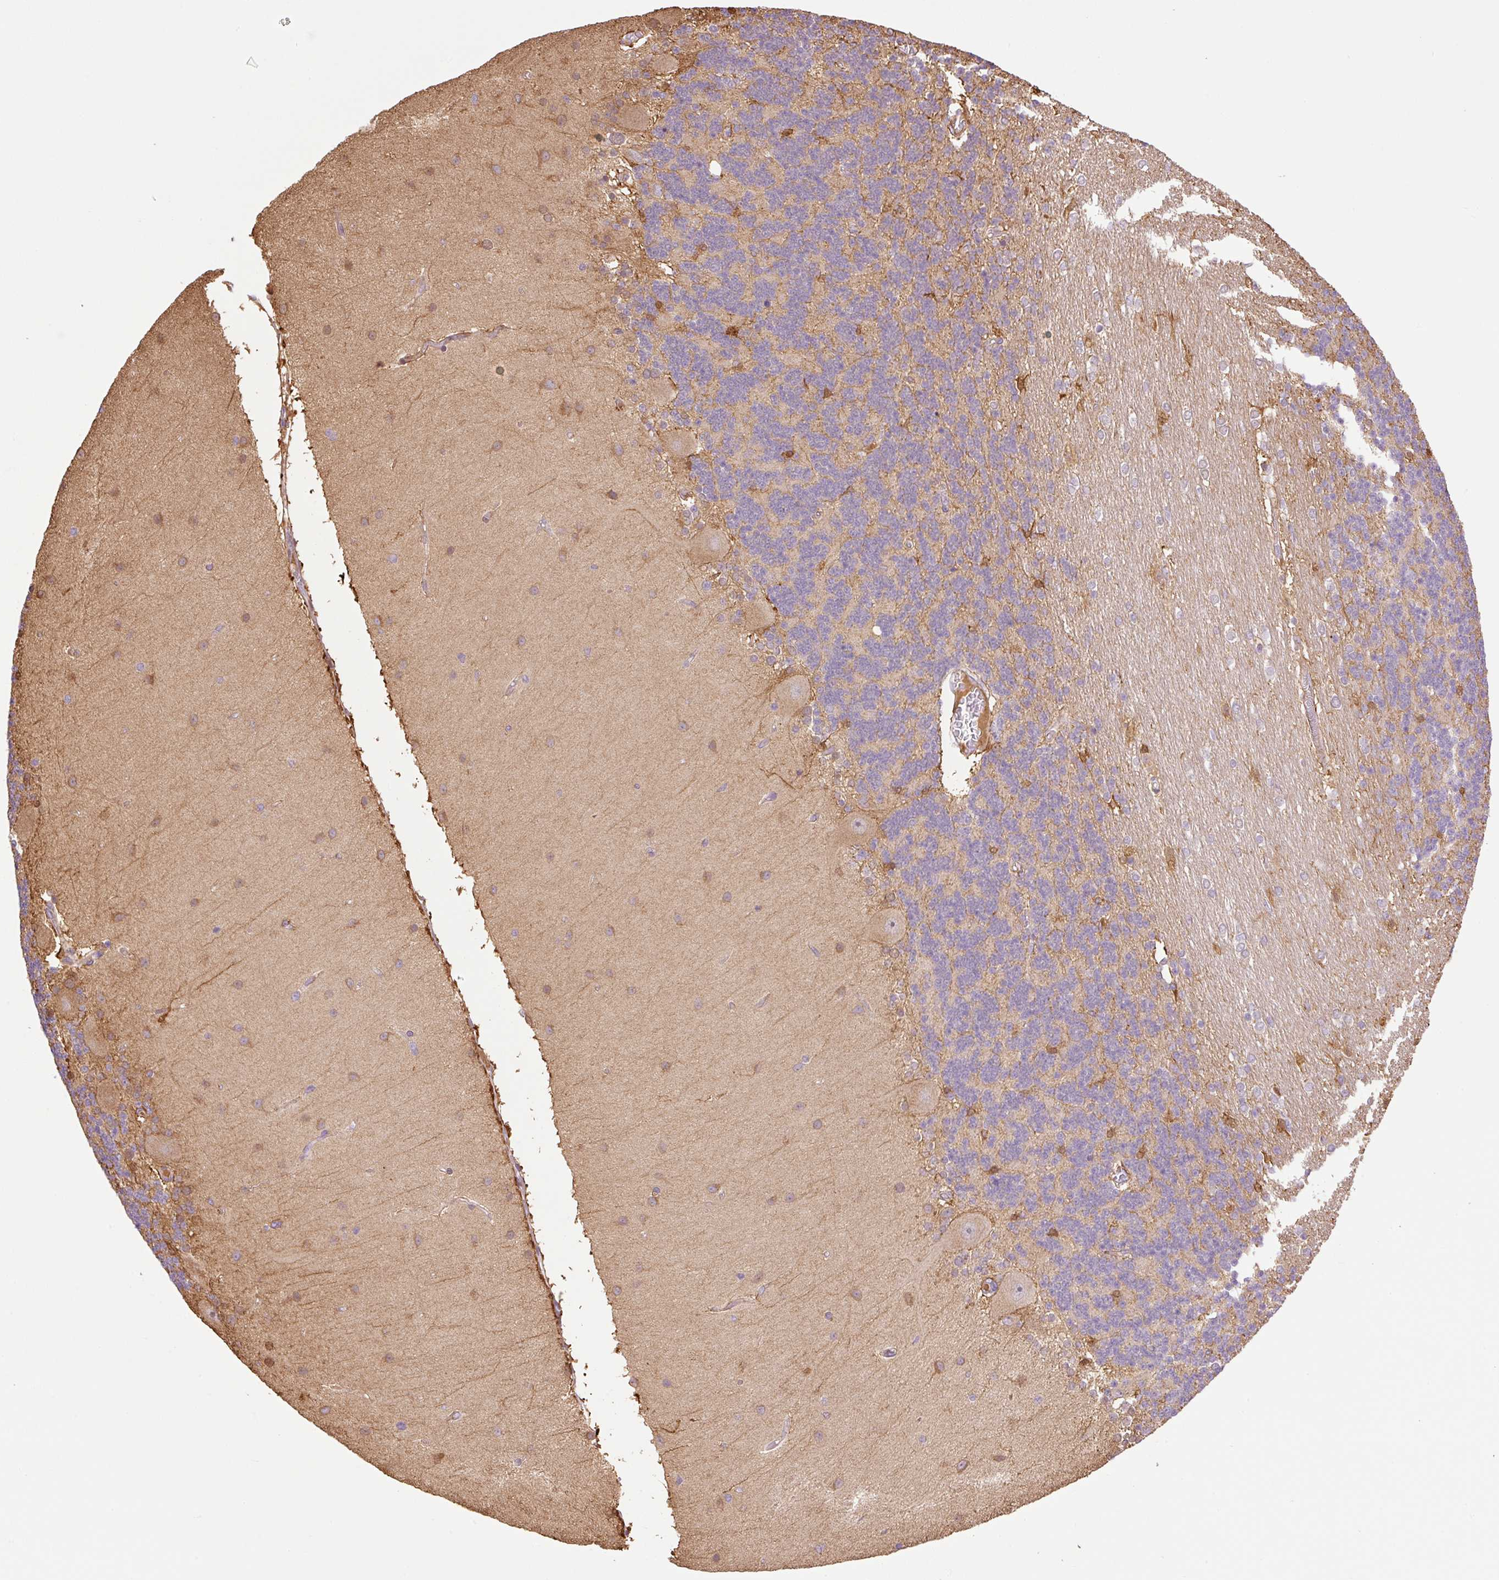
{"staining": {"intensity": "negative", "quantity": "none", "location": "none"}, "tissue": "cerebellum", "cell_type": "Cells in granular layer", "image_type": "normal", "snomed": [{"axis": "morphology", "description": "Normal tissue, NOS"}, {"axis": "topography", "description": "Cerebellum"}], "caption": "Cells in granular layer show no significant protein positivity in benign cerebellum.", "gene": "ZNF394", "patient": {"sex": "female", "age": 54}}